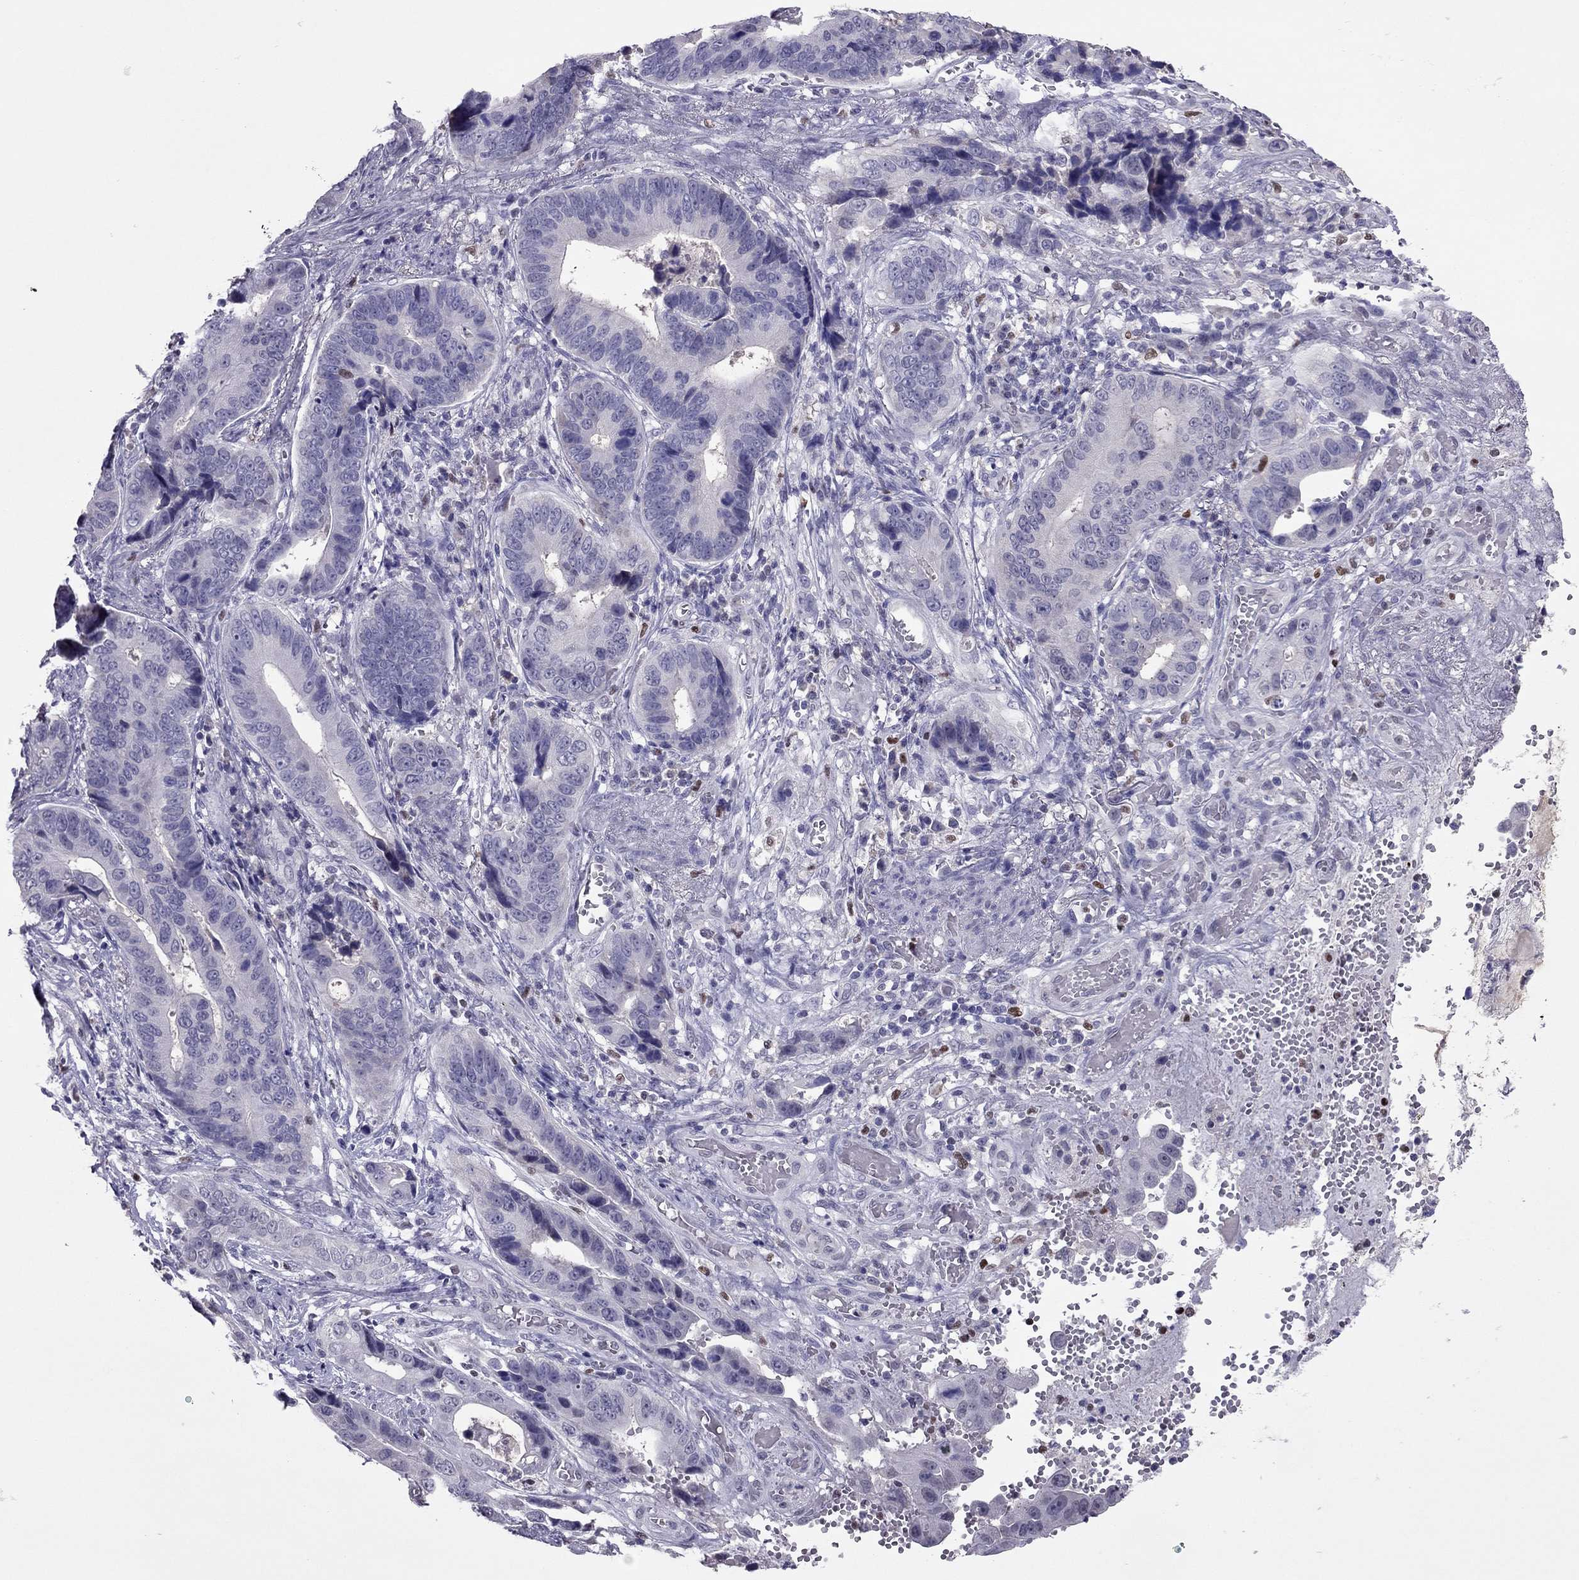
{"staining": {"intensity": "negative", "quantity": "none", "location": "none"}, "tissue": "stomach cancer", "cell_type": "Tumor cells", "image_type": "cancer", "snomed": [{"axis": "morphology", "description": "Adenocarcinoma, NOS"}, {"axis": "topography", "description": "Stomach"}], "caption": "Immunohistochemistry histopathology image of neoplastic tissue: stomach cancer stained with DAB (3,3'-diaminobenzidine) displays no significant protein expression in tumor cells.", "gene": "SPINT3", "patient": {"sex": "male", "age": 84}}